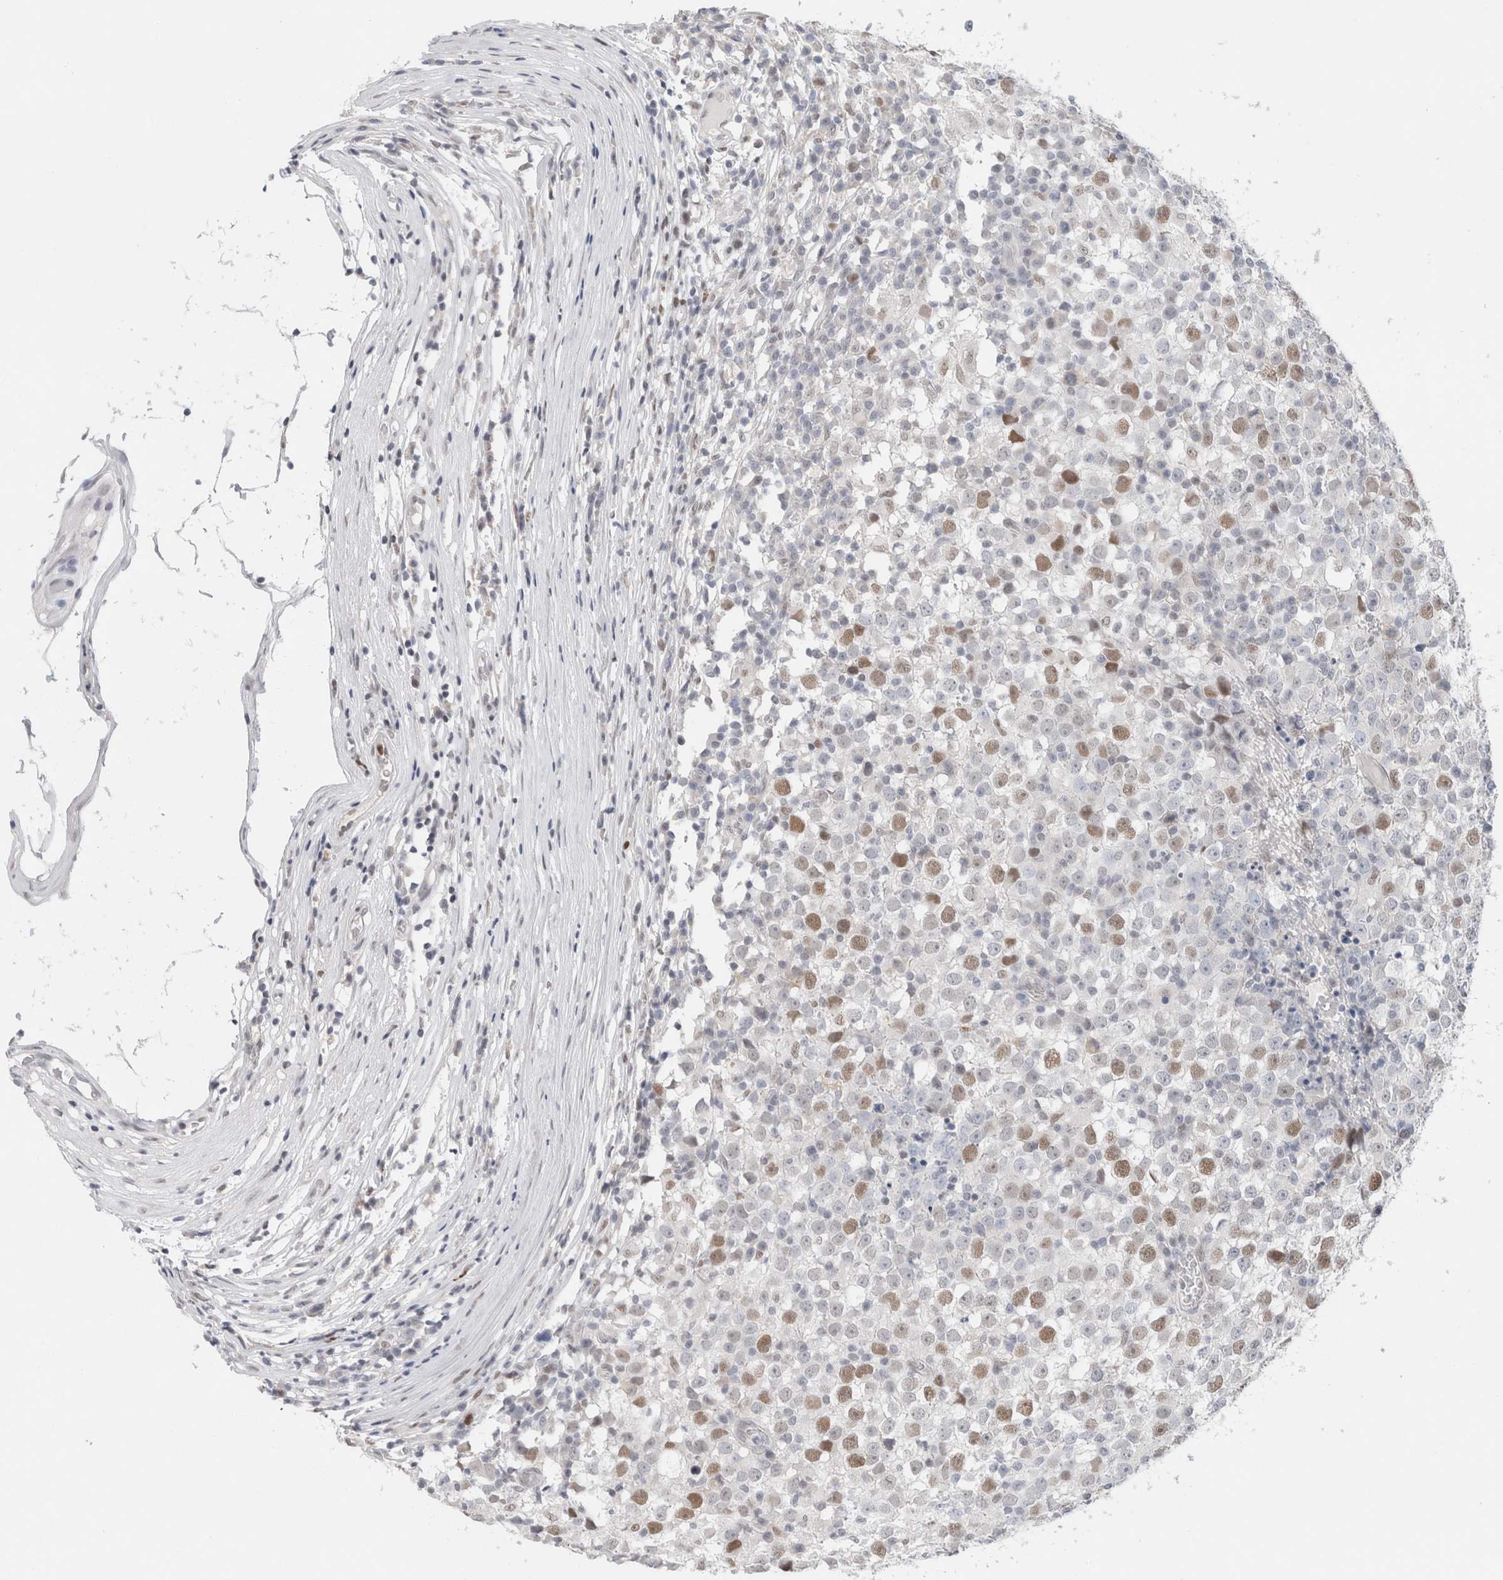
{"staining": {"intensity": "moderate", "quantity": "<25%", "location": "nuclear"}, "tissue": "testis cancer", "cell_type": "Tumor cells", "image_type": "cancer", "snomed": [{"axis": "morphology", "description": "Seminoma, NOS"}, {"axis": "topography", "description": "Testis"}], "caption": "Protein expression analysis of human testis cancer reveals moderate nuclear expression in approximately <25% of tumor cells.", "gene": "KNL1", "patient": {"sex": "male", "age": 65}}